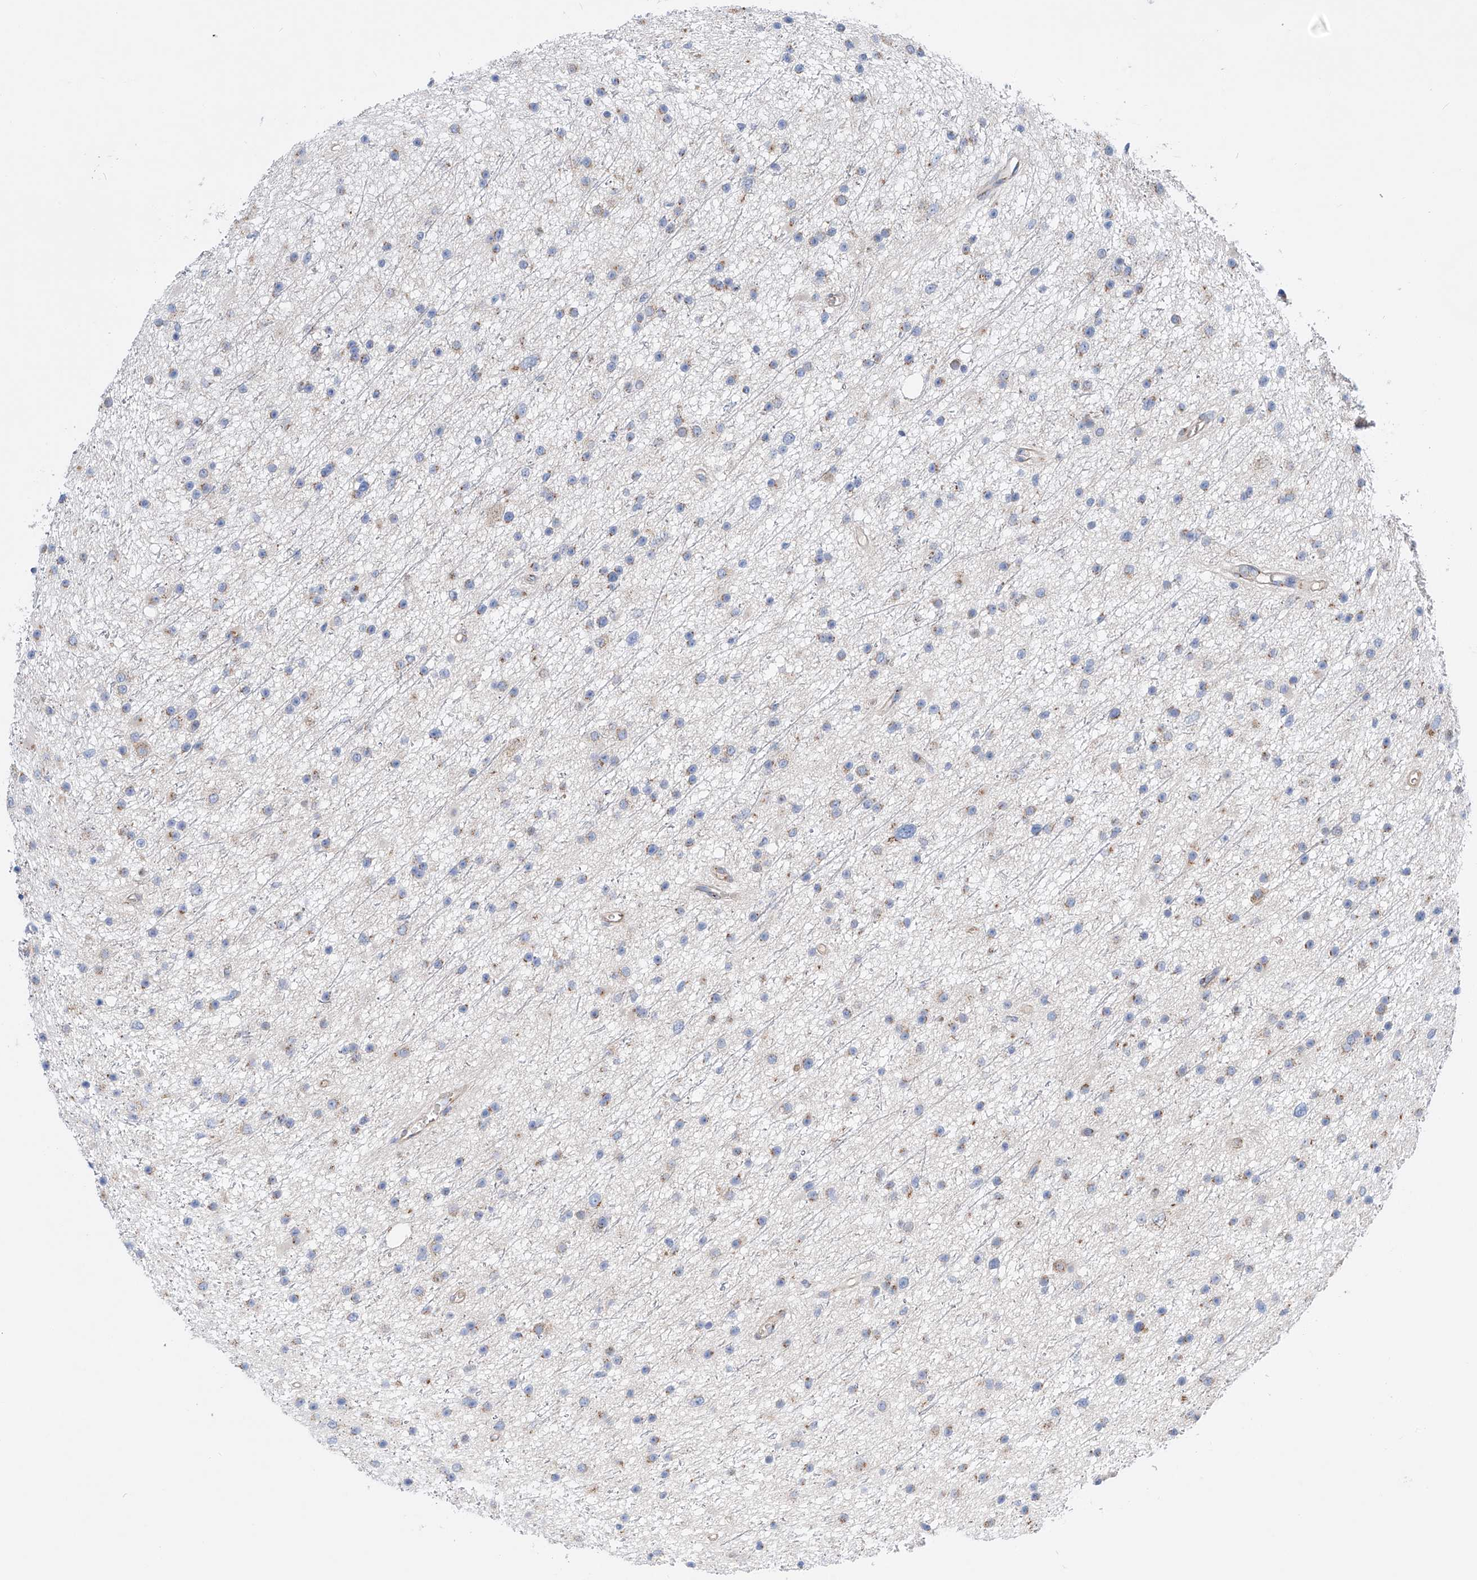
{"staining": {"intensity": "weak", "quantity": "25%-75%", "location": "cytoplasmic/membranous"}, "tissue": "glioma", "cell_type": "Tumor cells", "image_type": "cancer", "snomed": [{"axis": "morphology", "description": "Glioma, malignant, Low grade"}, {"axis": "topography", "description": "Cerebral cortex"}], "caption": "High-power microscopy captured an IHC photomicrograph of glioma, revealing weak cytoplasmic/membranous staining in about 25%-75% of tumor cells.", "gene": "SLC22A7", "patient": {"sex": "female", "age": 39}}